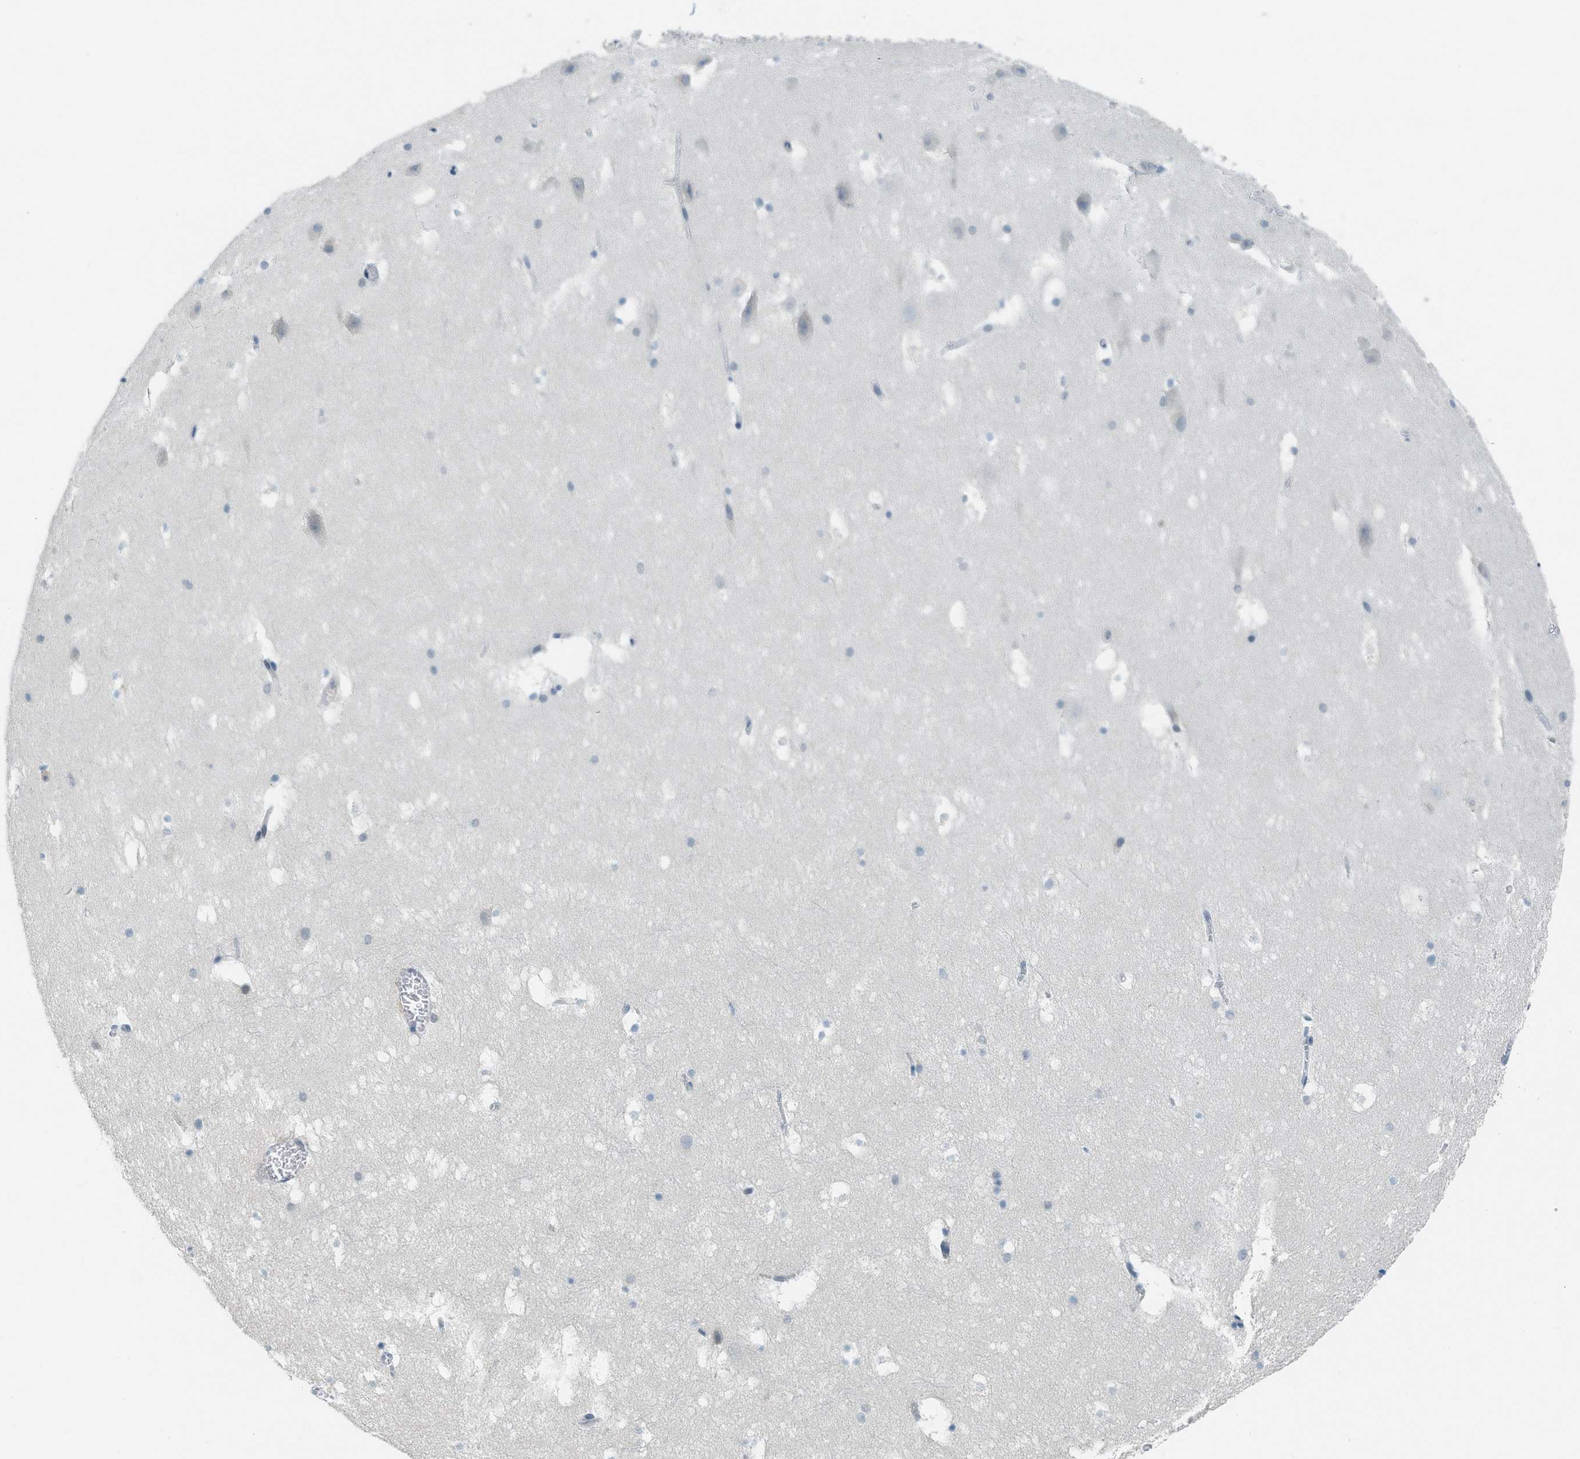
{"staining": {"intensity": "negative", "quantity": "none", "location": "none"}, "tissue": "hippocampus", "cell_type": "Glial cells", "image_type": "normal", "snomed": [{"axis": "morphology", "description": "Normal tissue, NOS"}, {"axis": "topography", "description": "Hippocampus"}], "caption": "Immunohistochemistry (IHC) of normal hippocampus displays no staining in glial cells.", "gene": "TCF3", "patient": {"sex": "male", "age": 45}}